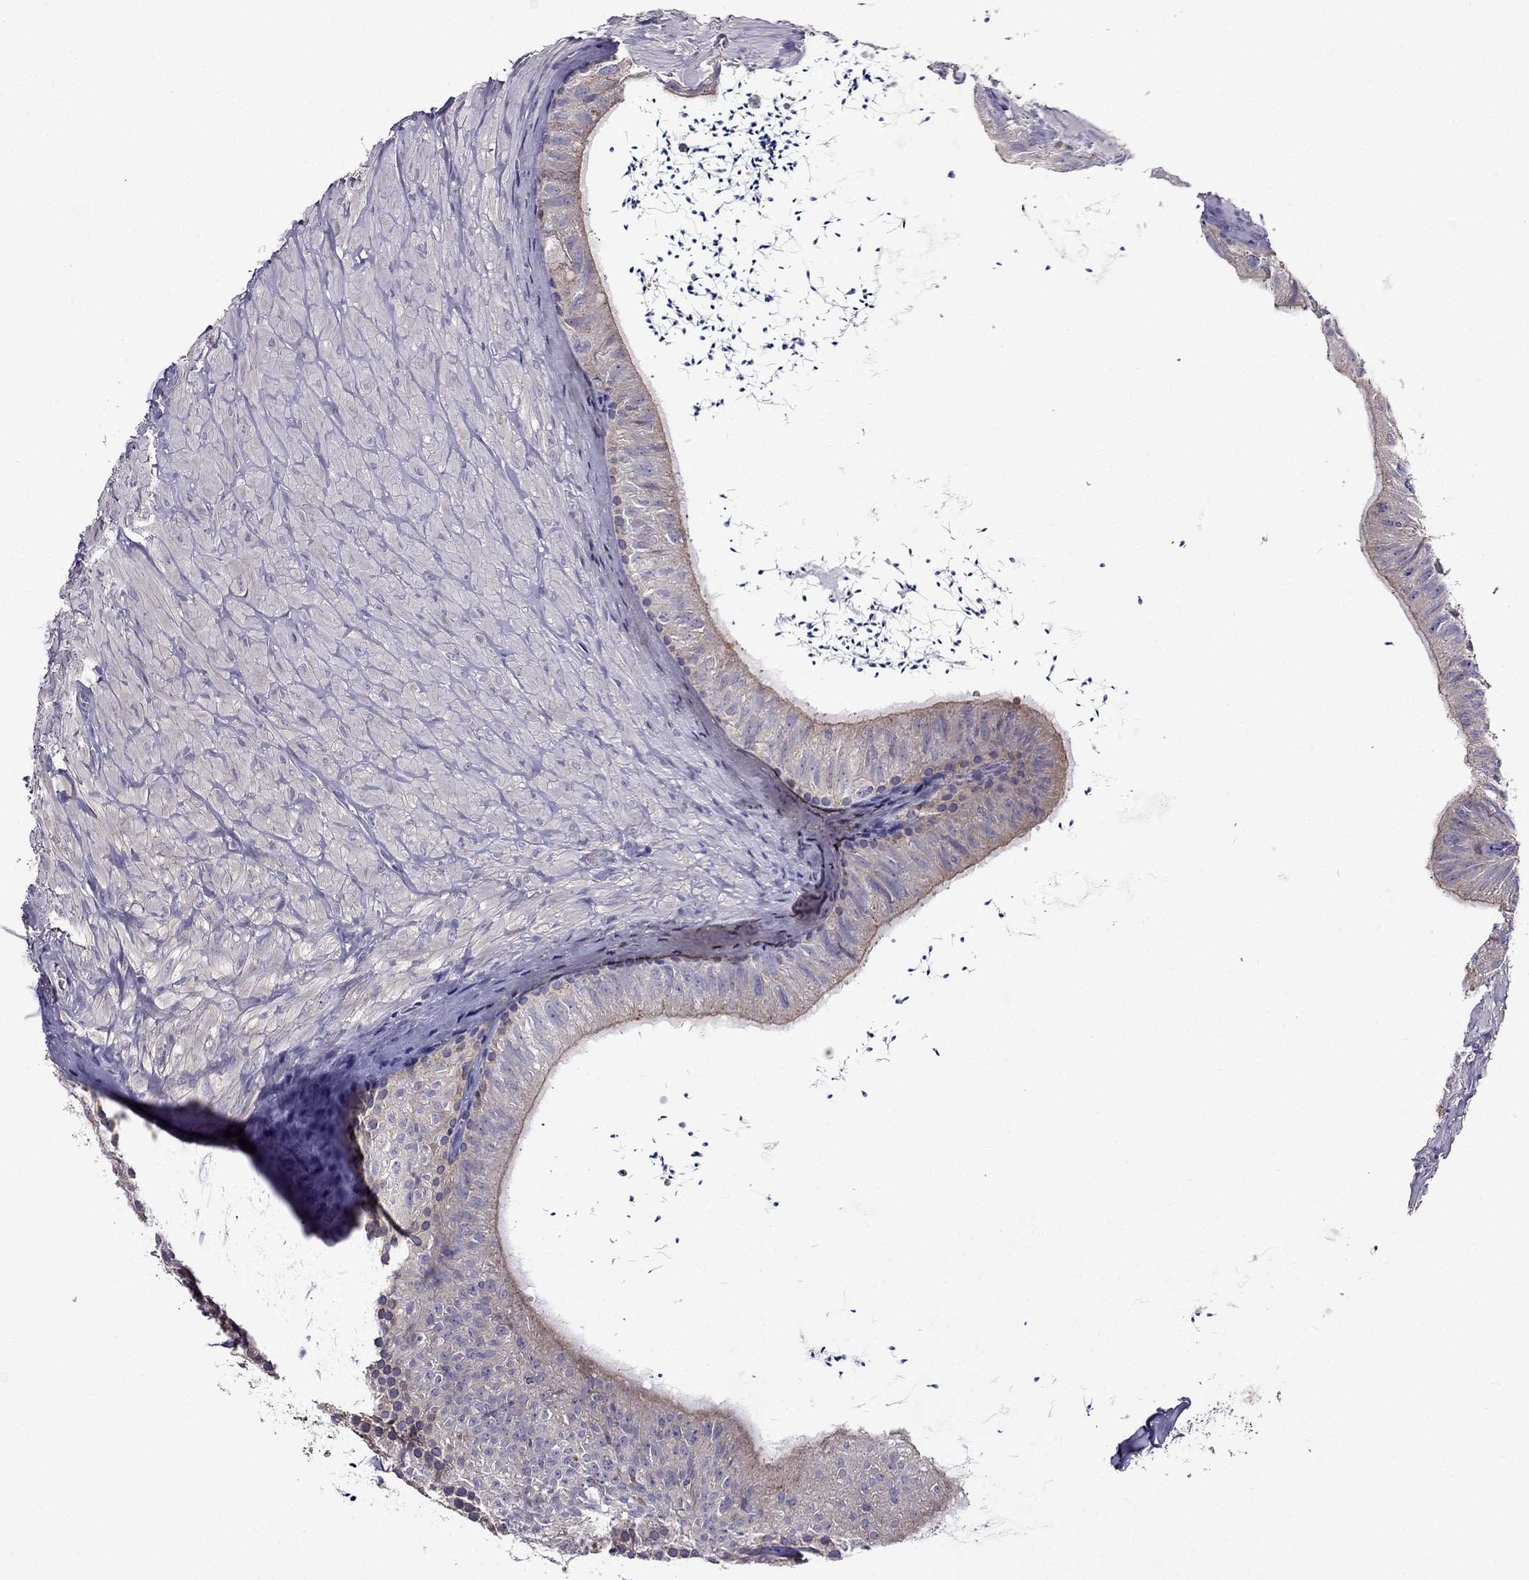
{"staining": {"intensity": "moderate", "quantity": "25%-75%", "location": "cytoplasmic/membranous"}, "tissue": "epididymis", "cell_type": "Glandular cells", "image_type": "normal", "snomed": [{"axis": "morphology", "description": "Normal tissue, NOS"}, {"axis": "topography", "description": "Epididymis"}], "caption": "Immunohistochemistry of unremarkable human epididymis demonstrates medium levels of moderate cytoplasmic/membranous staining in about 25%-75% of glandular cells. Nuclei are stained in blue.", "gene": "AAK1", "patient": {"sex": "male", "age": 32}}